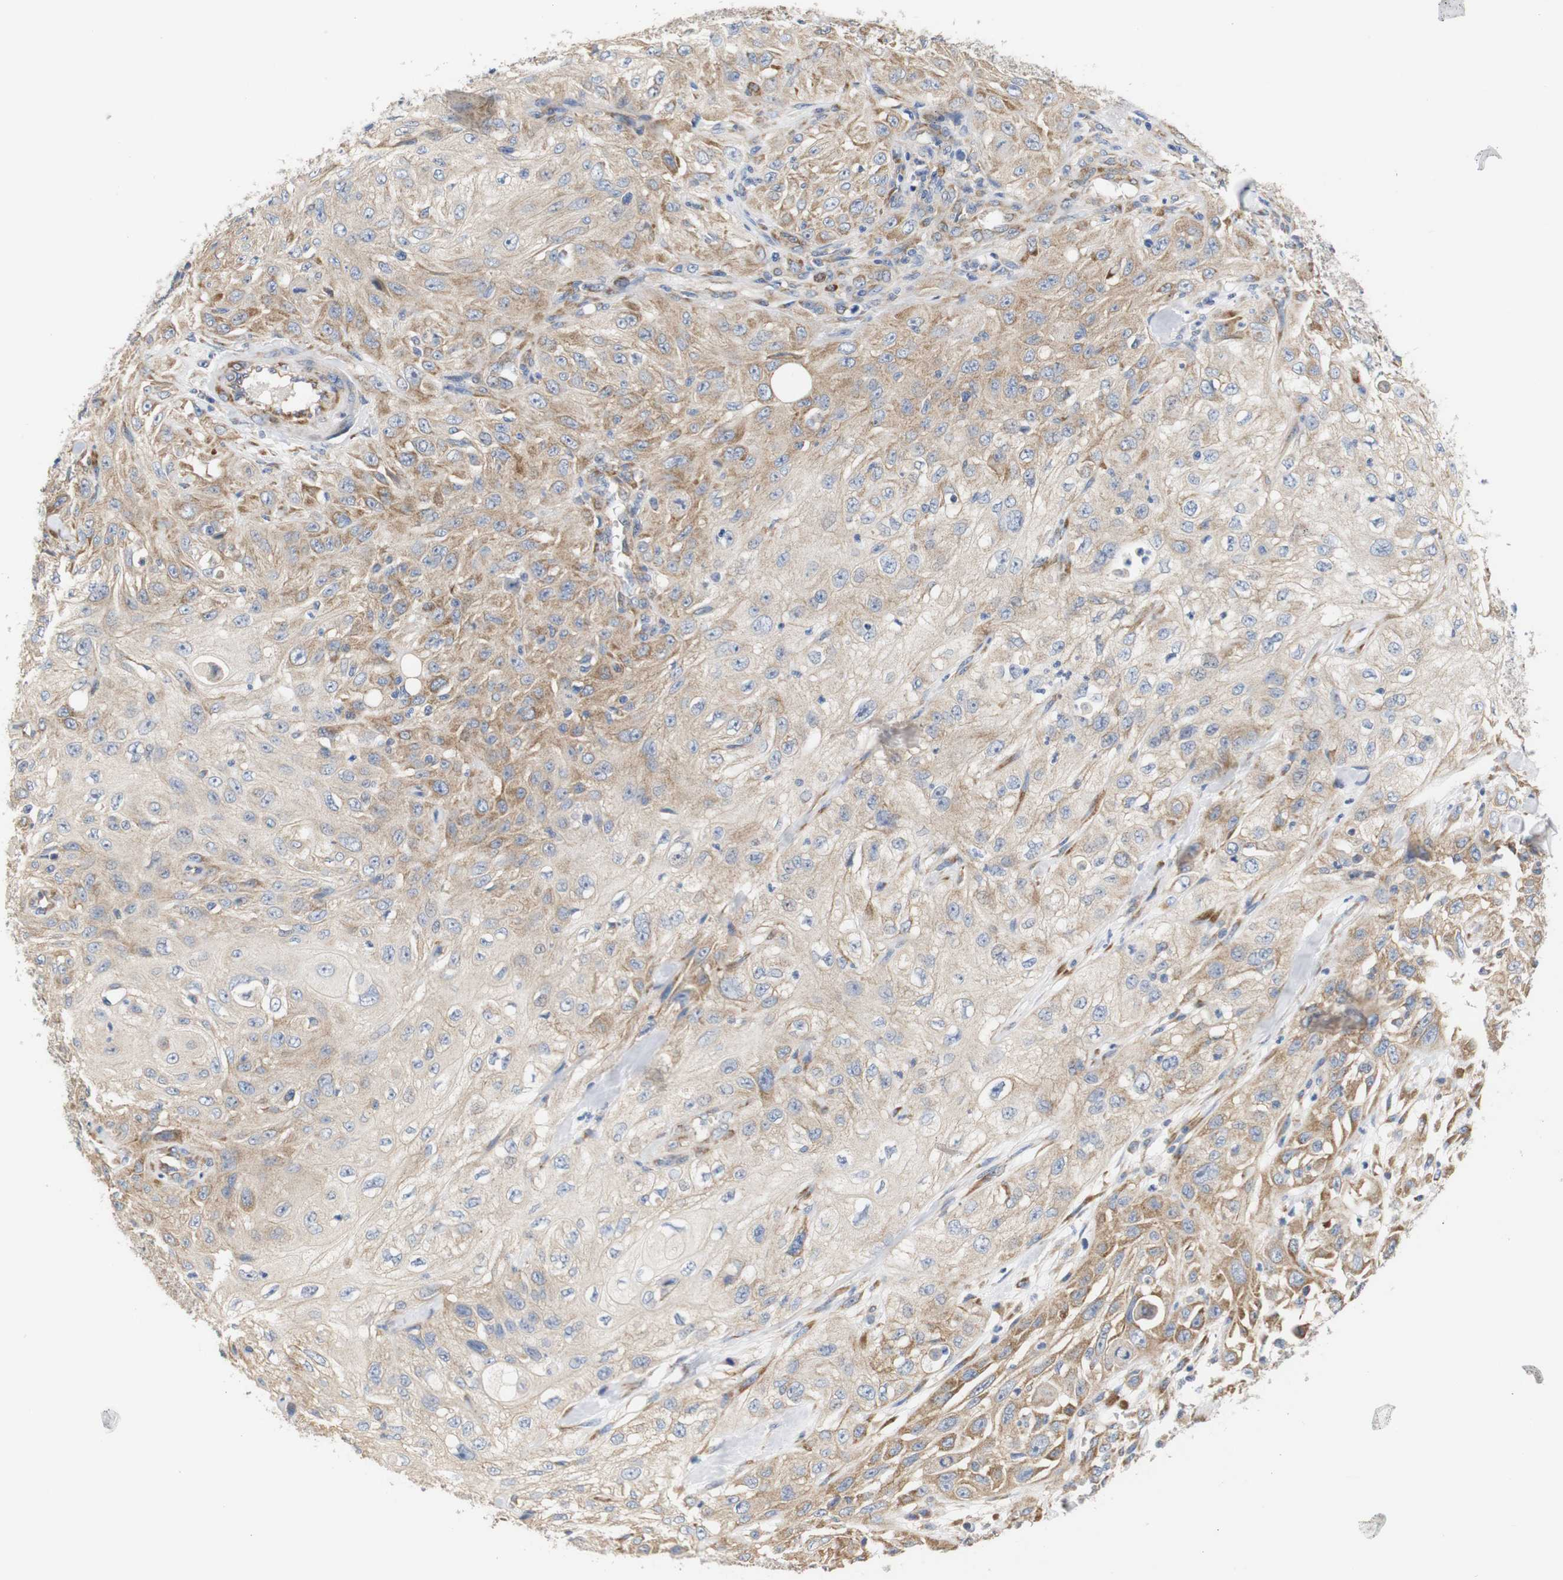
{"staining": {"intensity": "moderate", "quantity": ">75%", "location": "cytoplasmic/membranous"}, "tissue": "skin cancer", "cell_type": "Tumor cells", "image_type": "cancer", "snomed": [{"axis": "morphology", "description": "Squamous cell carcinoma, NOS"}, {"axis": "morphology", "description": "Squamous cell carcinoma, metastatic, NOS"}, {"axis": "topography", "description": "Skin"}, {"axis": "topography", "description": "Lymph node"}], "caption": "Skin metastatic squamous cell carcinoma stained with immunohistochemistry shows moderate cytoplasmic/membranous staining in approximately >75% of tumor cells.", "gene": "TRIM5", "patient": {"sex": "male", "age": 75}}